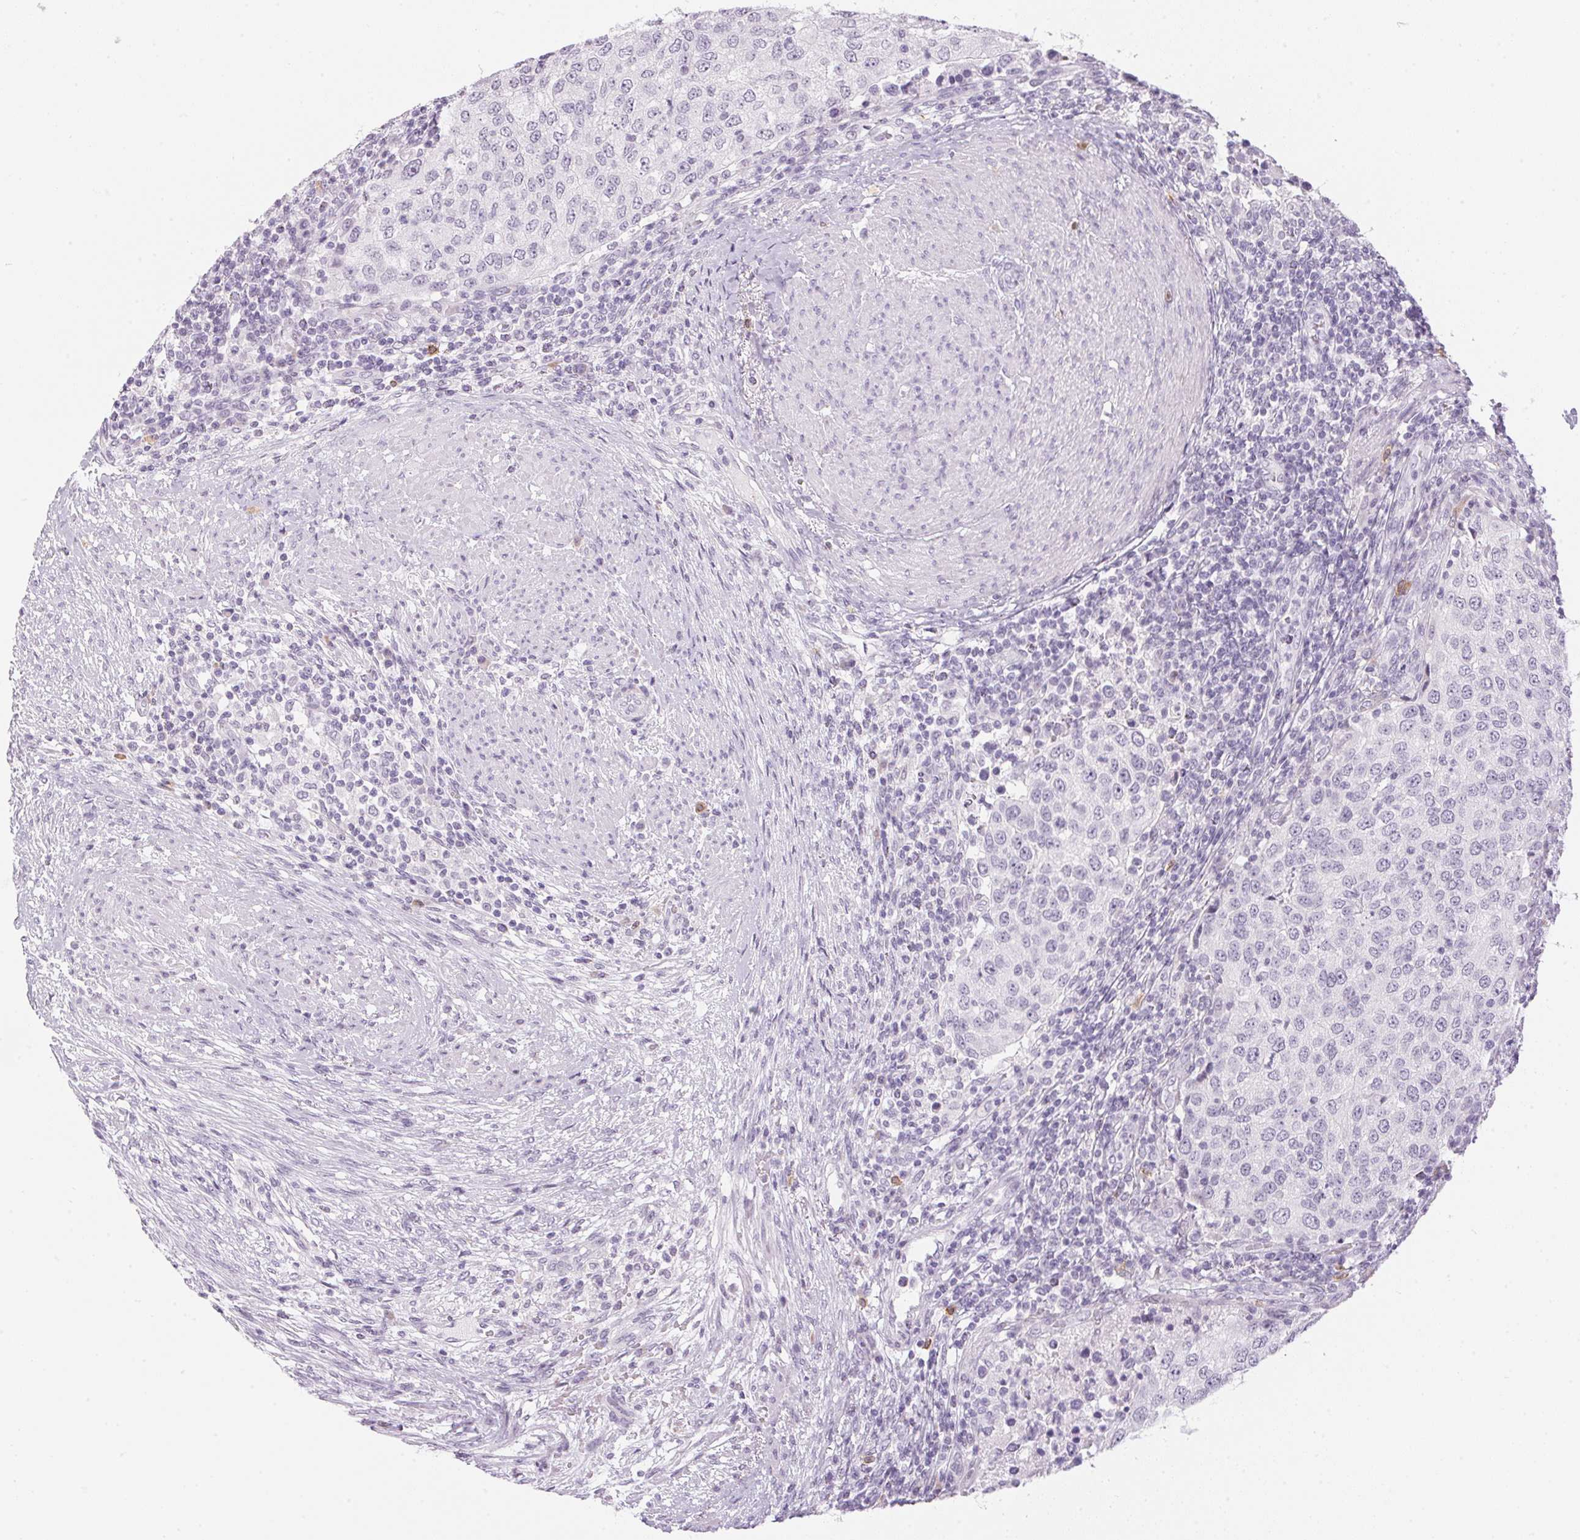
{"staining": {"intensity": "negative", "quantity": "none", "location": "none"}, "tissue": "urothelial cancer", "cell_type": "Tumor cells", "image_type": "cancer", "snomed": [{"axis": "morphology", "description": "Urothelial carcinoma, High grade"}, {"axis": "topography", "description": "Urinary bladder"}], "caption": "Urothelial carcinoma (high-grade) was stained to show a protein in brown. There is no significant positivity in tumor cells. Brightfield microscopy of IHC stained with DAB (brown) and hematoxylin (blue), captured at high magnification.", "gene": "CADPS", "patient": {"sex": "female", "age": 78}}